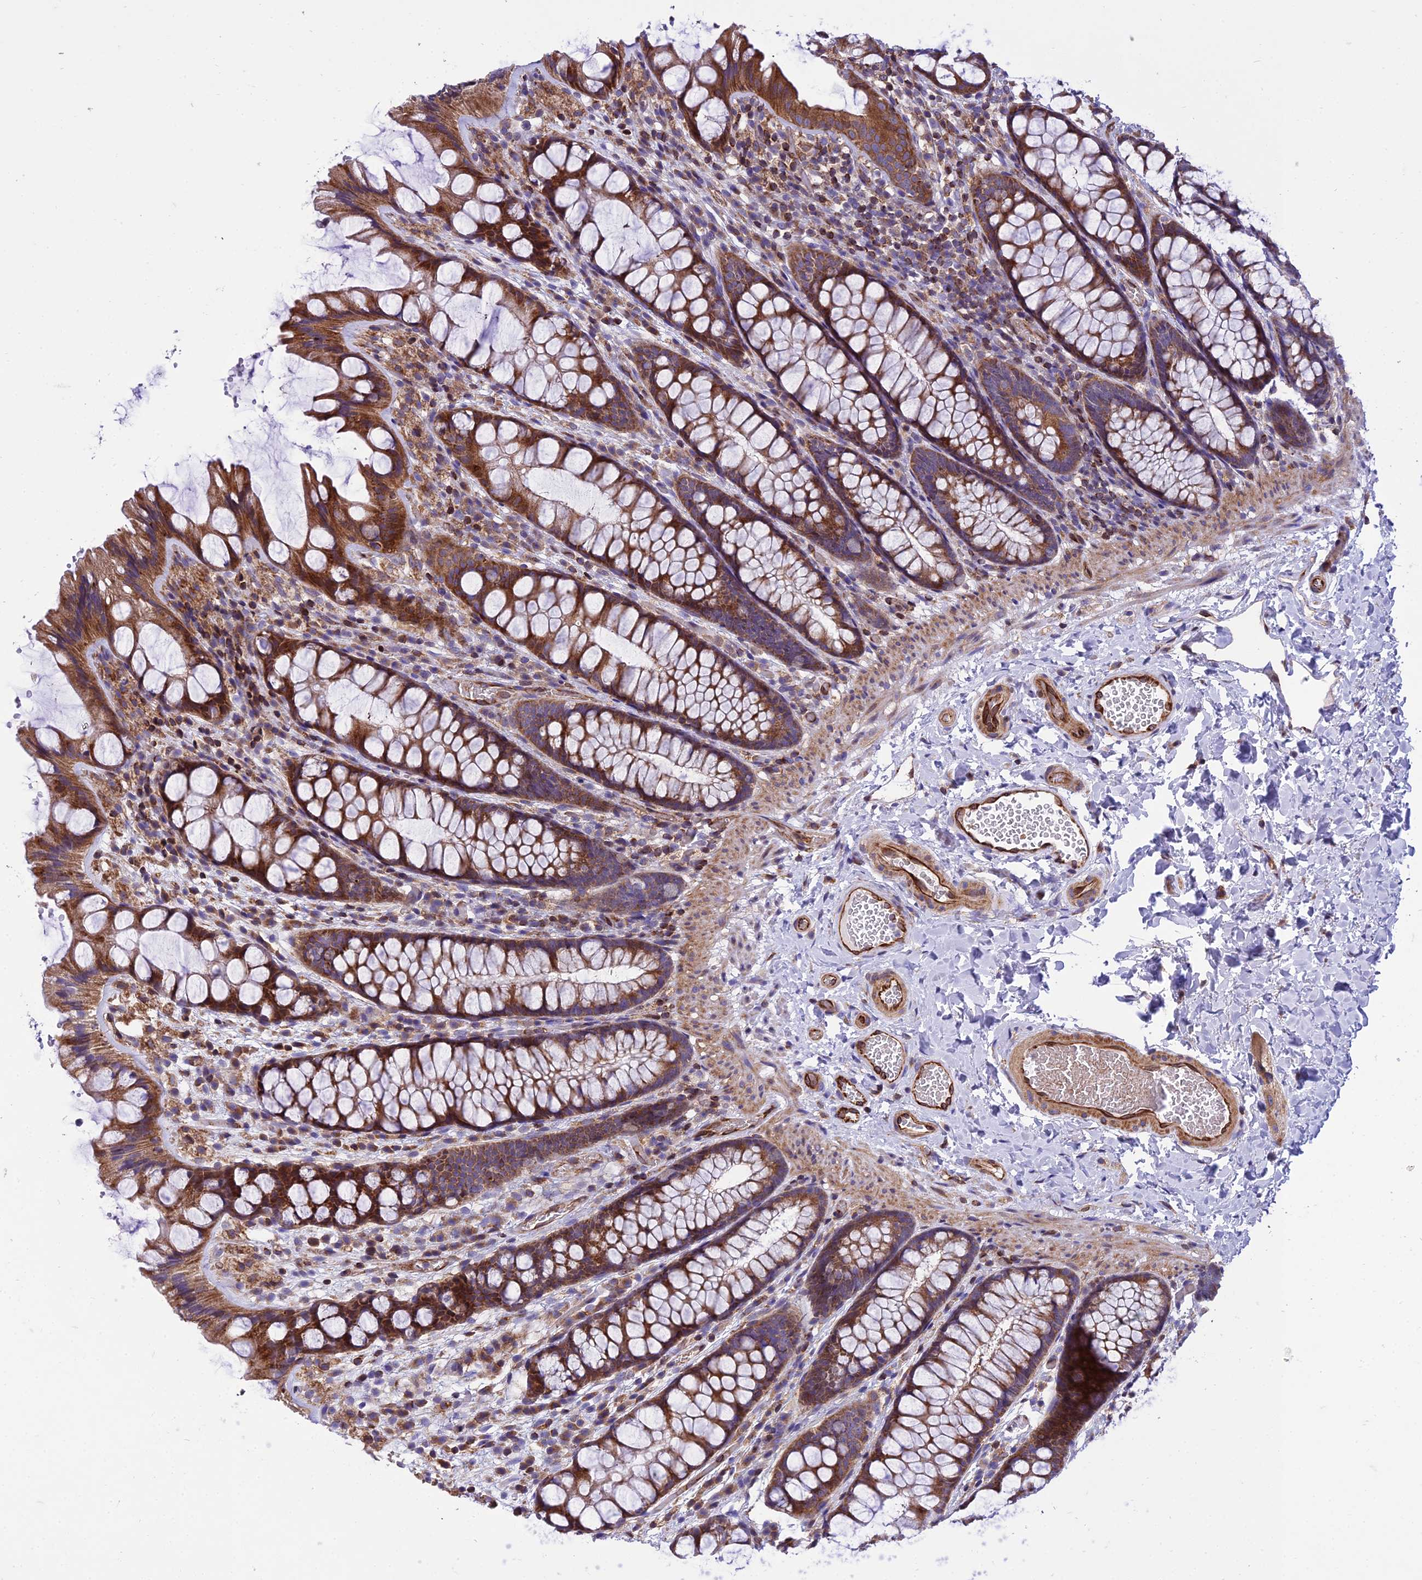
{"staining": {"intensity": "moderate", "quantity": ">75%", "location": "cytoplasmic/membranous"}, "tissue": "colon", "cell_type": "Endothelial cells", "image_type": "normal", "snomed": [{"axis": "morphology", "description": "Normal tissue, NOS"}, {"axis": "topography", "description": "Colon"}], "caption": "Human colon stained for a protein (brown) exhibits moderate cytoplasmic/membranous positive positivity in approximately >75% of endothelial cells.", "gene": "GIMAP1", "patient": {"sex": "male", "age": 47}}